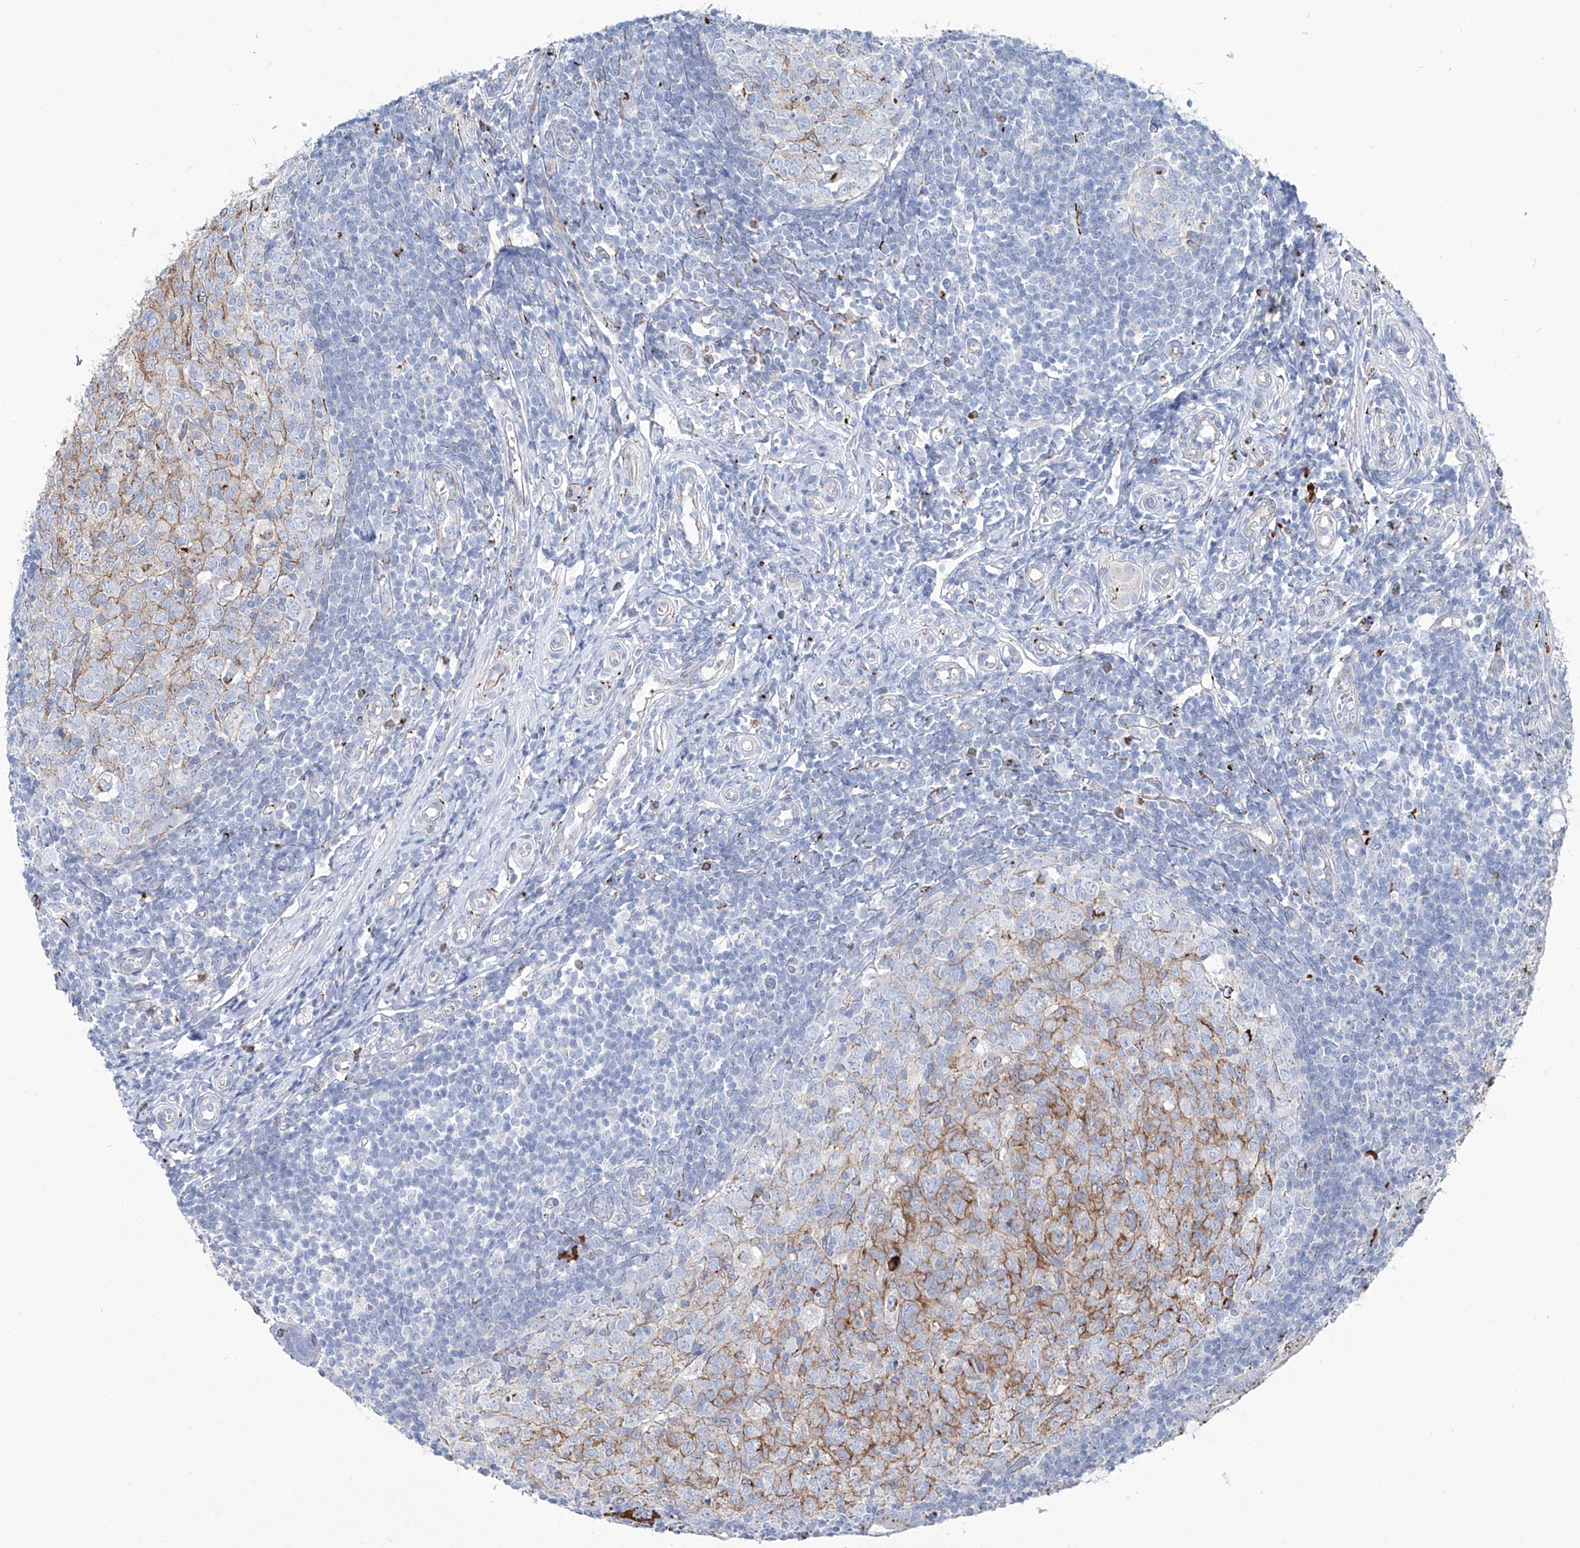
{"staining": {"intensity": "moderate", "quantity": "<25%", "location": "cytoplasmic/membranous"}, "tissue": "appendix", "cell_type": "Glandular cells", "image_type": "normal", "snomed": [{"axis": "morphology", "description": "Normal tissue, NOS"}, {"axis": "topography", "description": "Appendix"}], "caption": "Protein analysis of unremarkable appendix demonstrates moderate cytoplasmic/membranous staining in about <25% of glandular cells.", "gene": "CDH5", "patient": {"sex": "male", "age": 14}}